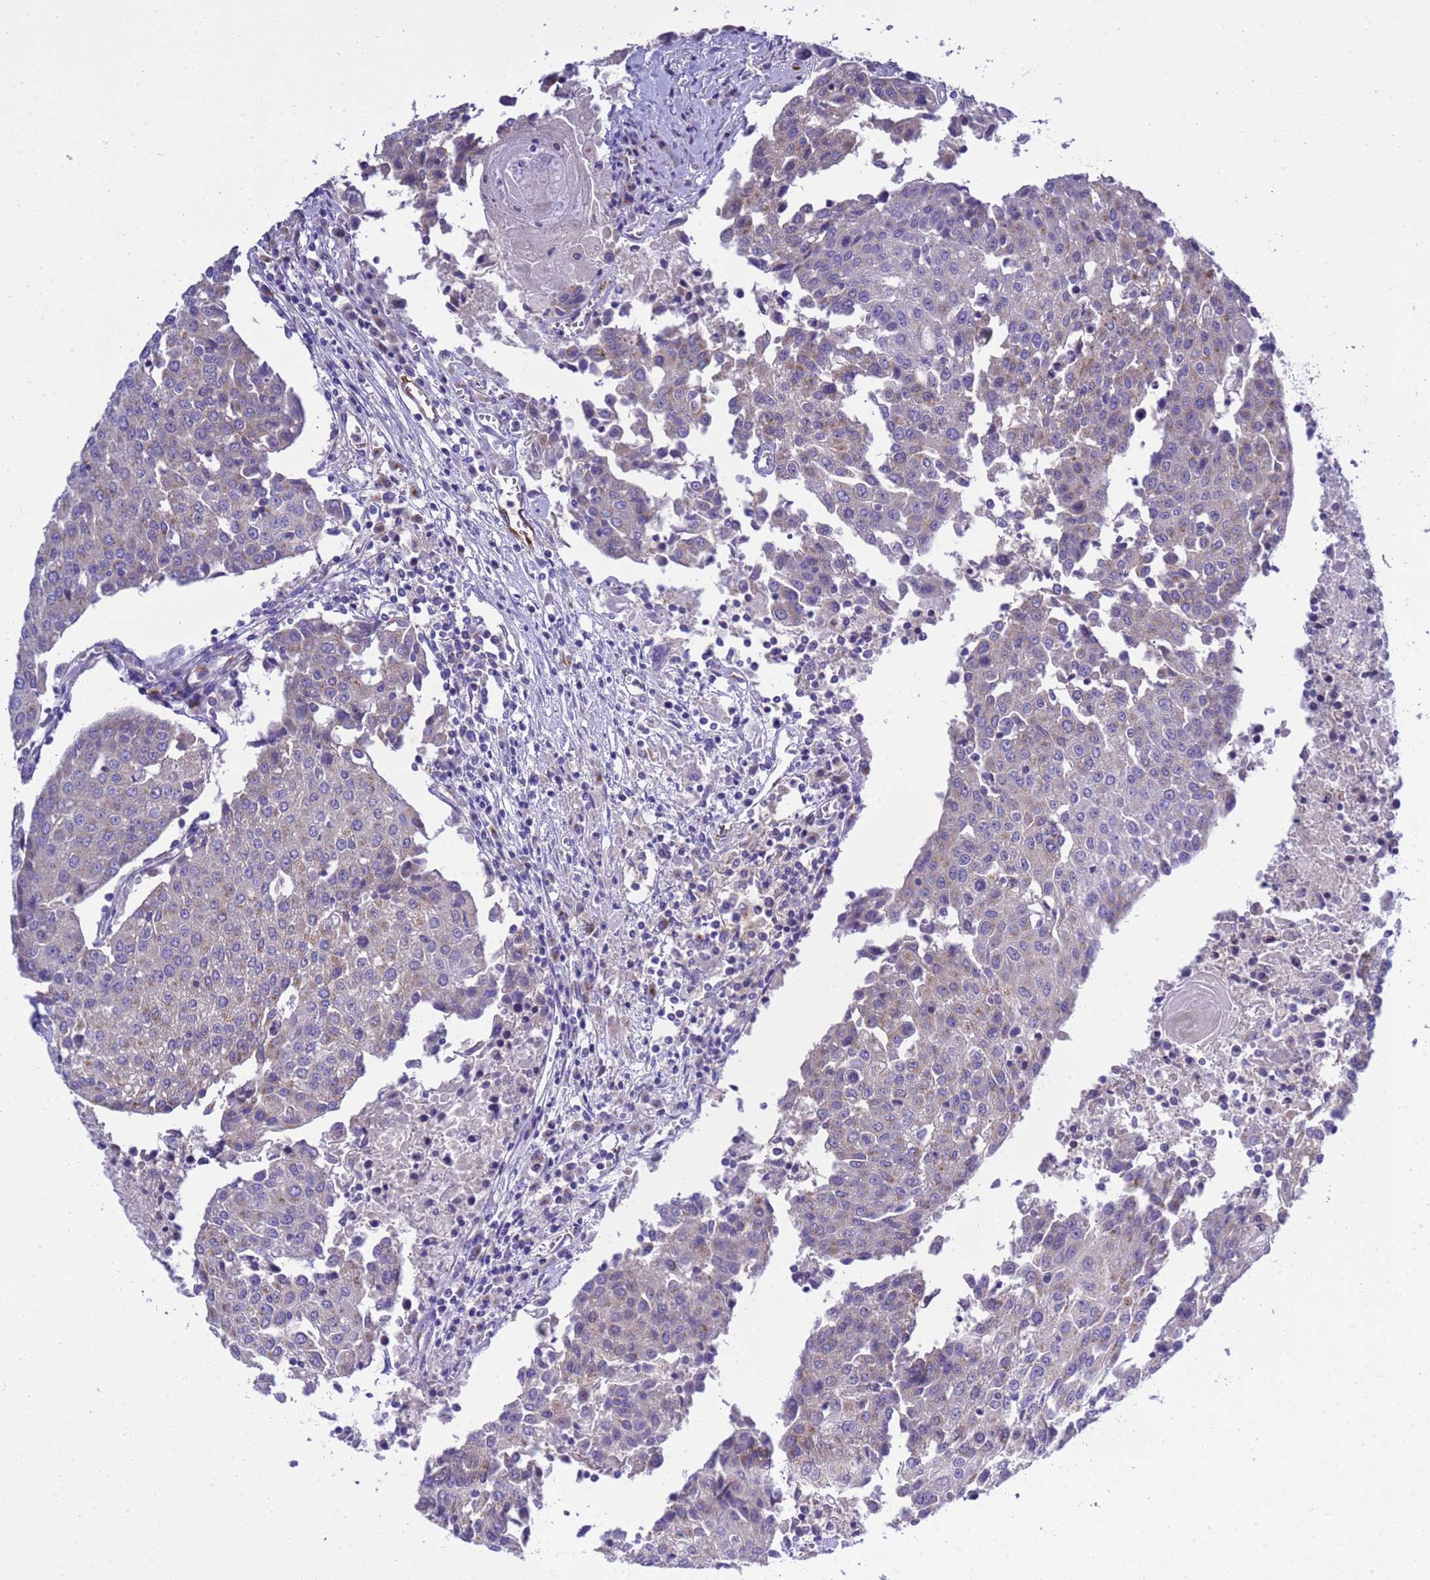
{"staining": {"intensity": "negative", "quantity": "none", "location": "none"}, "tissue": "urothelial cancer", "cell_type": "Tumor cells", "image_type": "cancer", "snomed": [{"axis": "morphology", "description": "Urothelial carcinoma, High grade"}, {"axis": "topography", "description": "Urinary bladder"}], "caption": "The IHC micrograph has no significant positivity in tumor cells of urothelial carcinoma (high-grade) tissue. (Brightfield microscopy of DAB (3,3'-diaminobenzidine) immunohistochemistry (IHC) at high magnification).", "gene": "ANAPC1", "patient": {"sex": "female", "age": 85}}